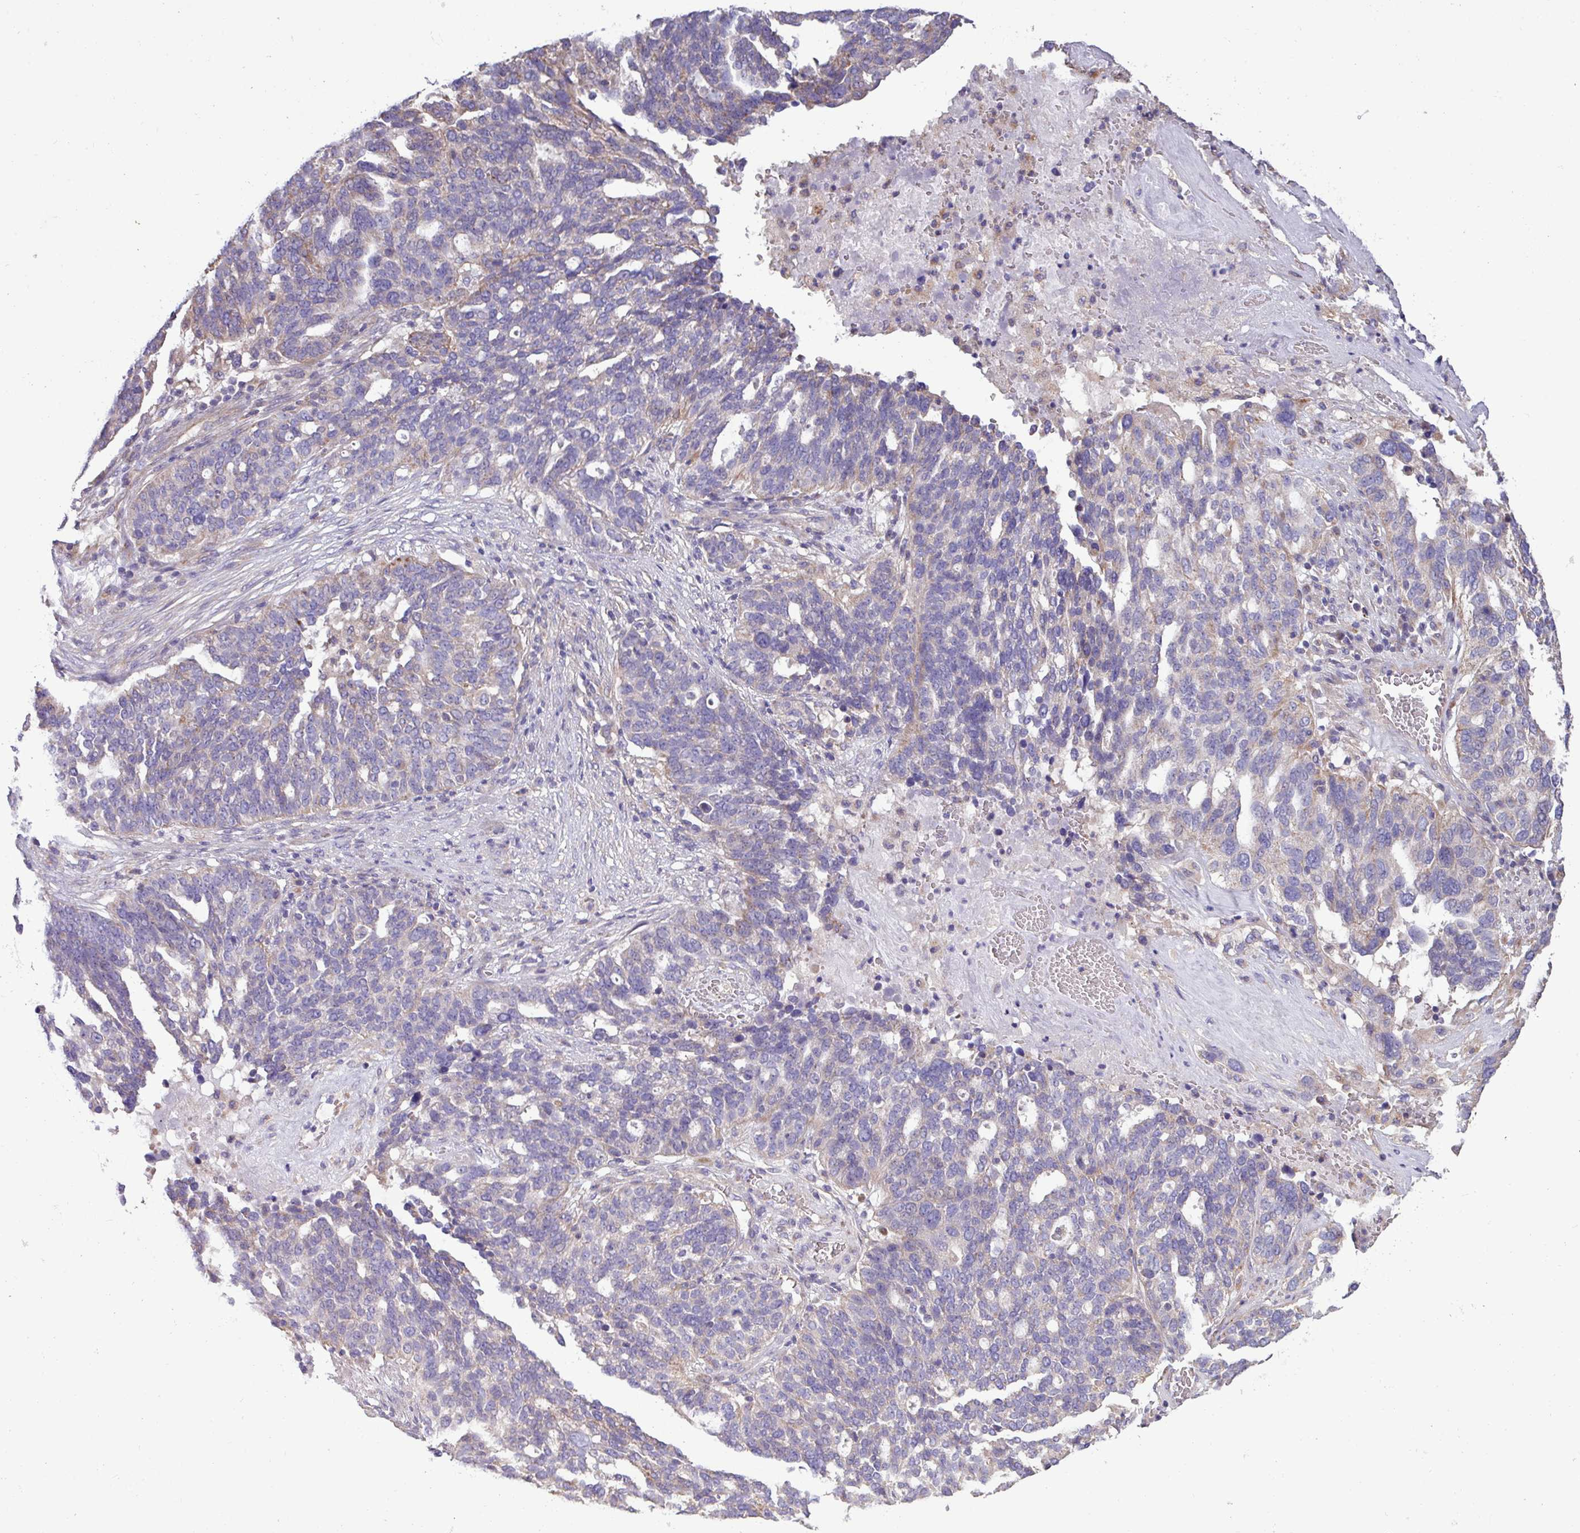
{"staining": {"intensity": "weak", "quantity": "<25%", "location": "cytoplasmic/membranous"}, "tissue": "ovarian cancer", "cell_type": "Tumor cells", "image_type": "cancer", "snomed": [{"axis": "morphology", "description": "Cystadenocarcinoma, serous, NOS"}, {"axis": "topography", "description": "Ovary"}], "caption": "Ovarian cancer was stained to show a protein in brown. There is no significant staining in tumor cells.", "gene": "PPM1J", "patient": {"sex": "female", "age": 59}}